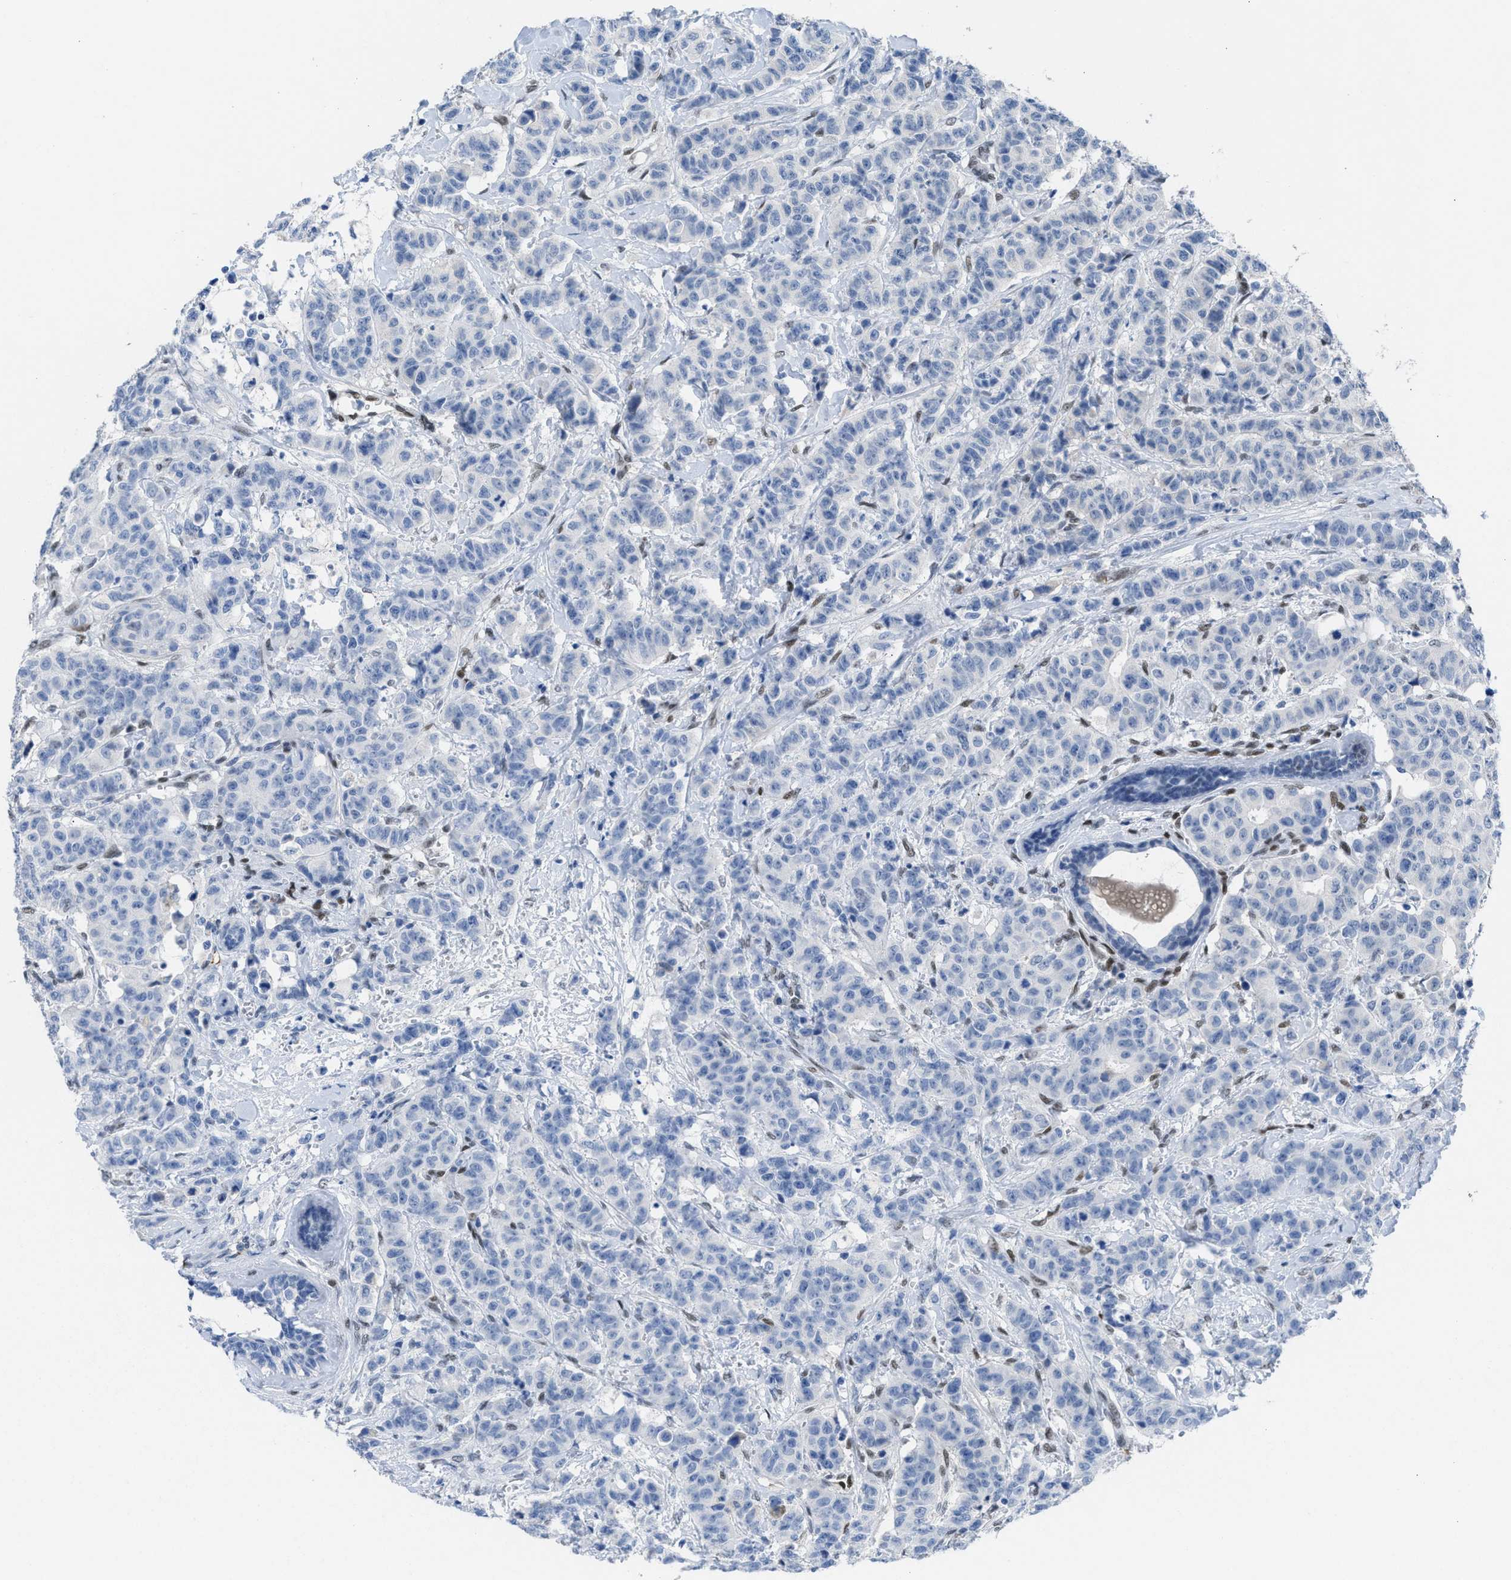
{"staining": {"intensity": "weak", "quantity": "<25%", "location": "cytoplasmic/membranous,nuclear"}, "tissue": "breast cancer", "cell_type": "Tumor cells", "image_type": "cancer", "snomed": [{"axis": "morphology", "description": "Normal tissue, NOS"}, {"axis": "morphology", "description": "Duct carcinoma"}, {"axis": "topography", "description": "Breast"}], "caption": "A high-resolution histopathology image shows immunohistochemistry (IHC) staining of intraductal carcinoma (breast), which displays no significant staining in tumor cells.", "gene": "LEF1", "patient": {"sex": "female", "age": 40}}